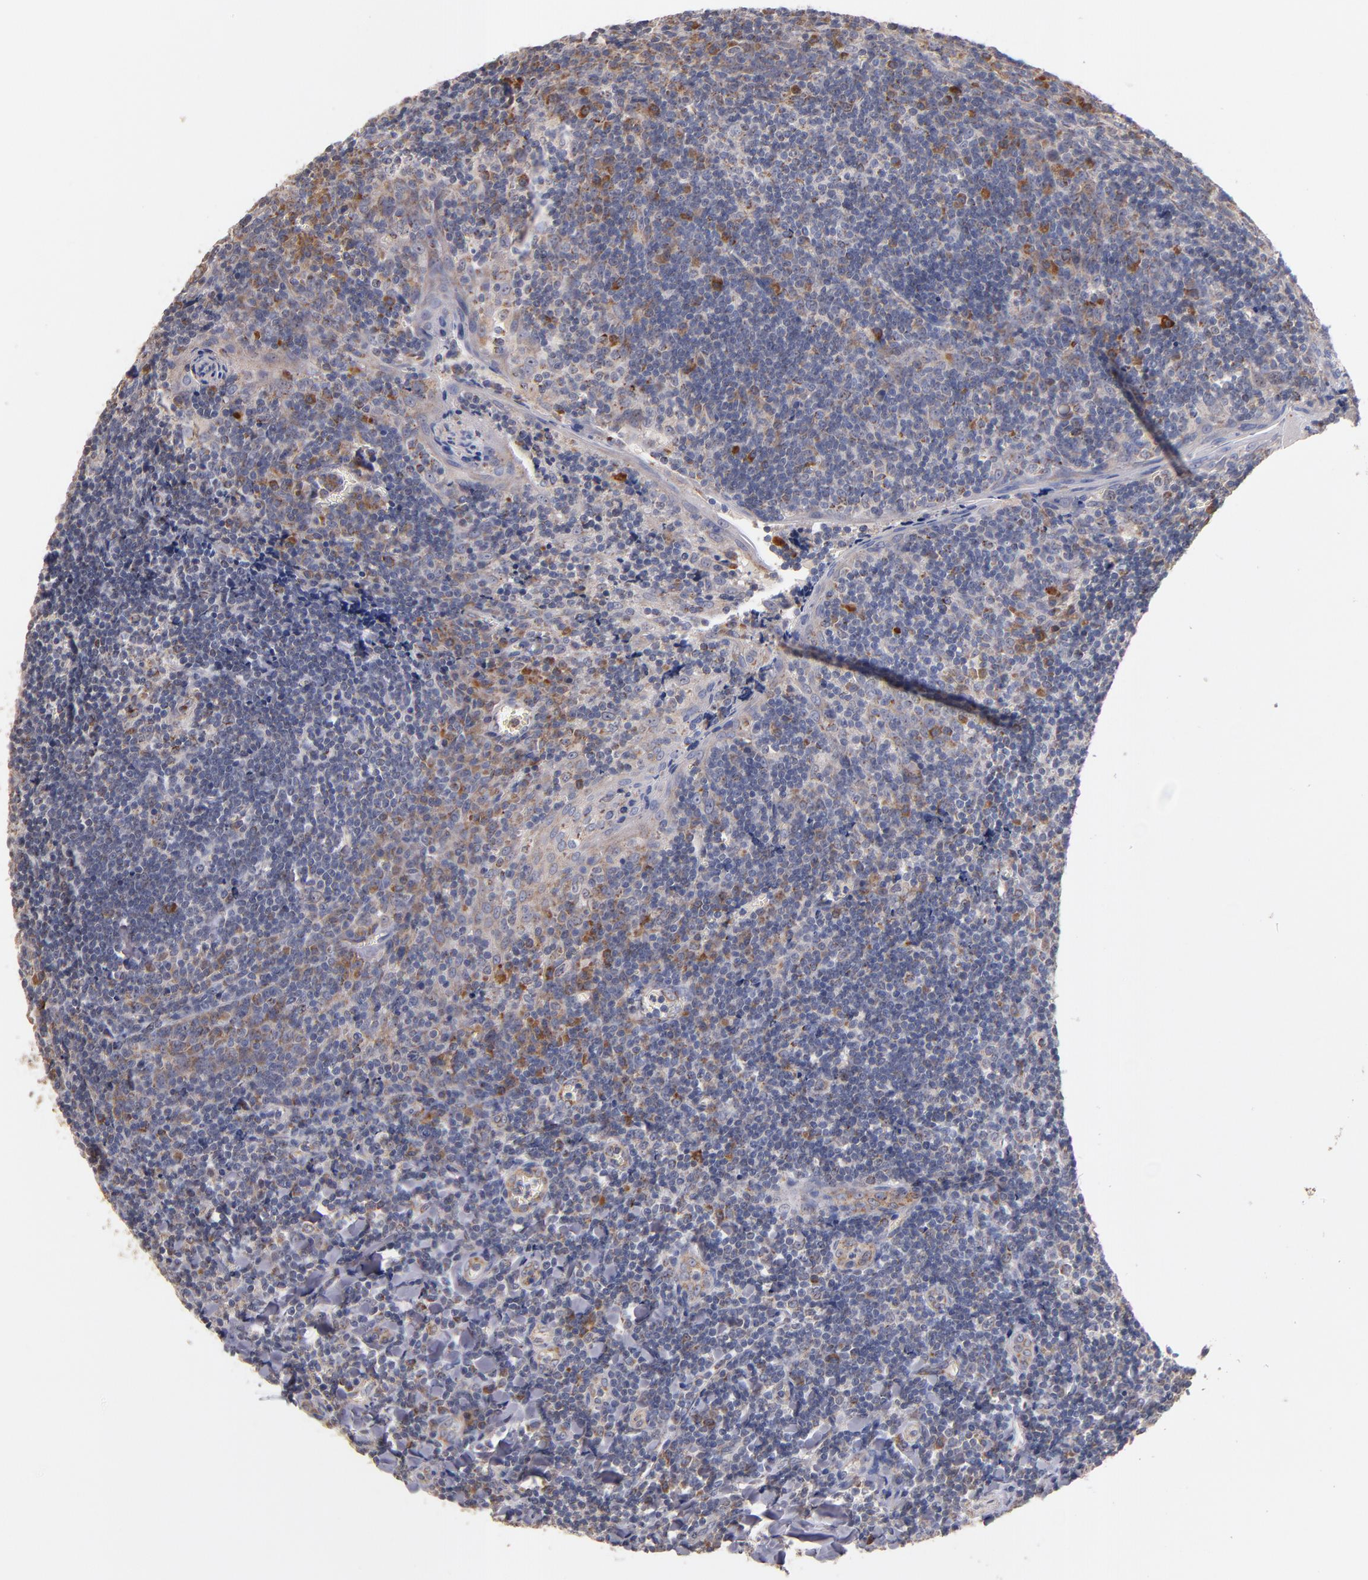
{"staining": {"intensity": "moderate", "quantity": "25%-75%", "location": "cytoplasmic/membranous"}, "tissue": "tonsil", "cell_type": "Germinal center cells", "image_type": "normal", "snomed": [{"axis": "morphology", "description": "Normal tissue, NOS"}, {"axis": "topography", "description": "Tonsil"}], "caption": "About 25%-75% of germinal center cells in unremarkable human tonsil show moderate cytoplasmic/membranous protein staining as visualized by brown immunohistochemical staining.", "gene": "DIABLO", "patient": {"sex": "male", "age": 20}}